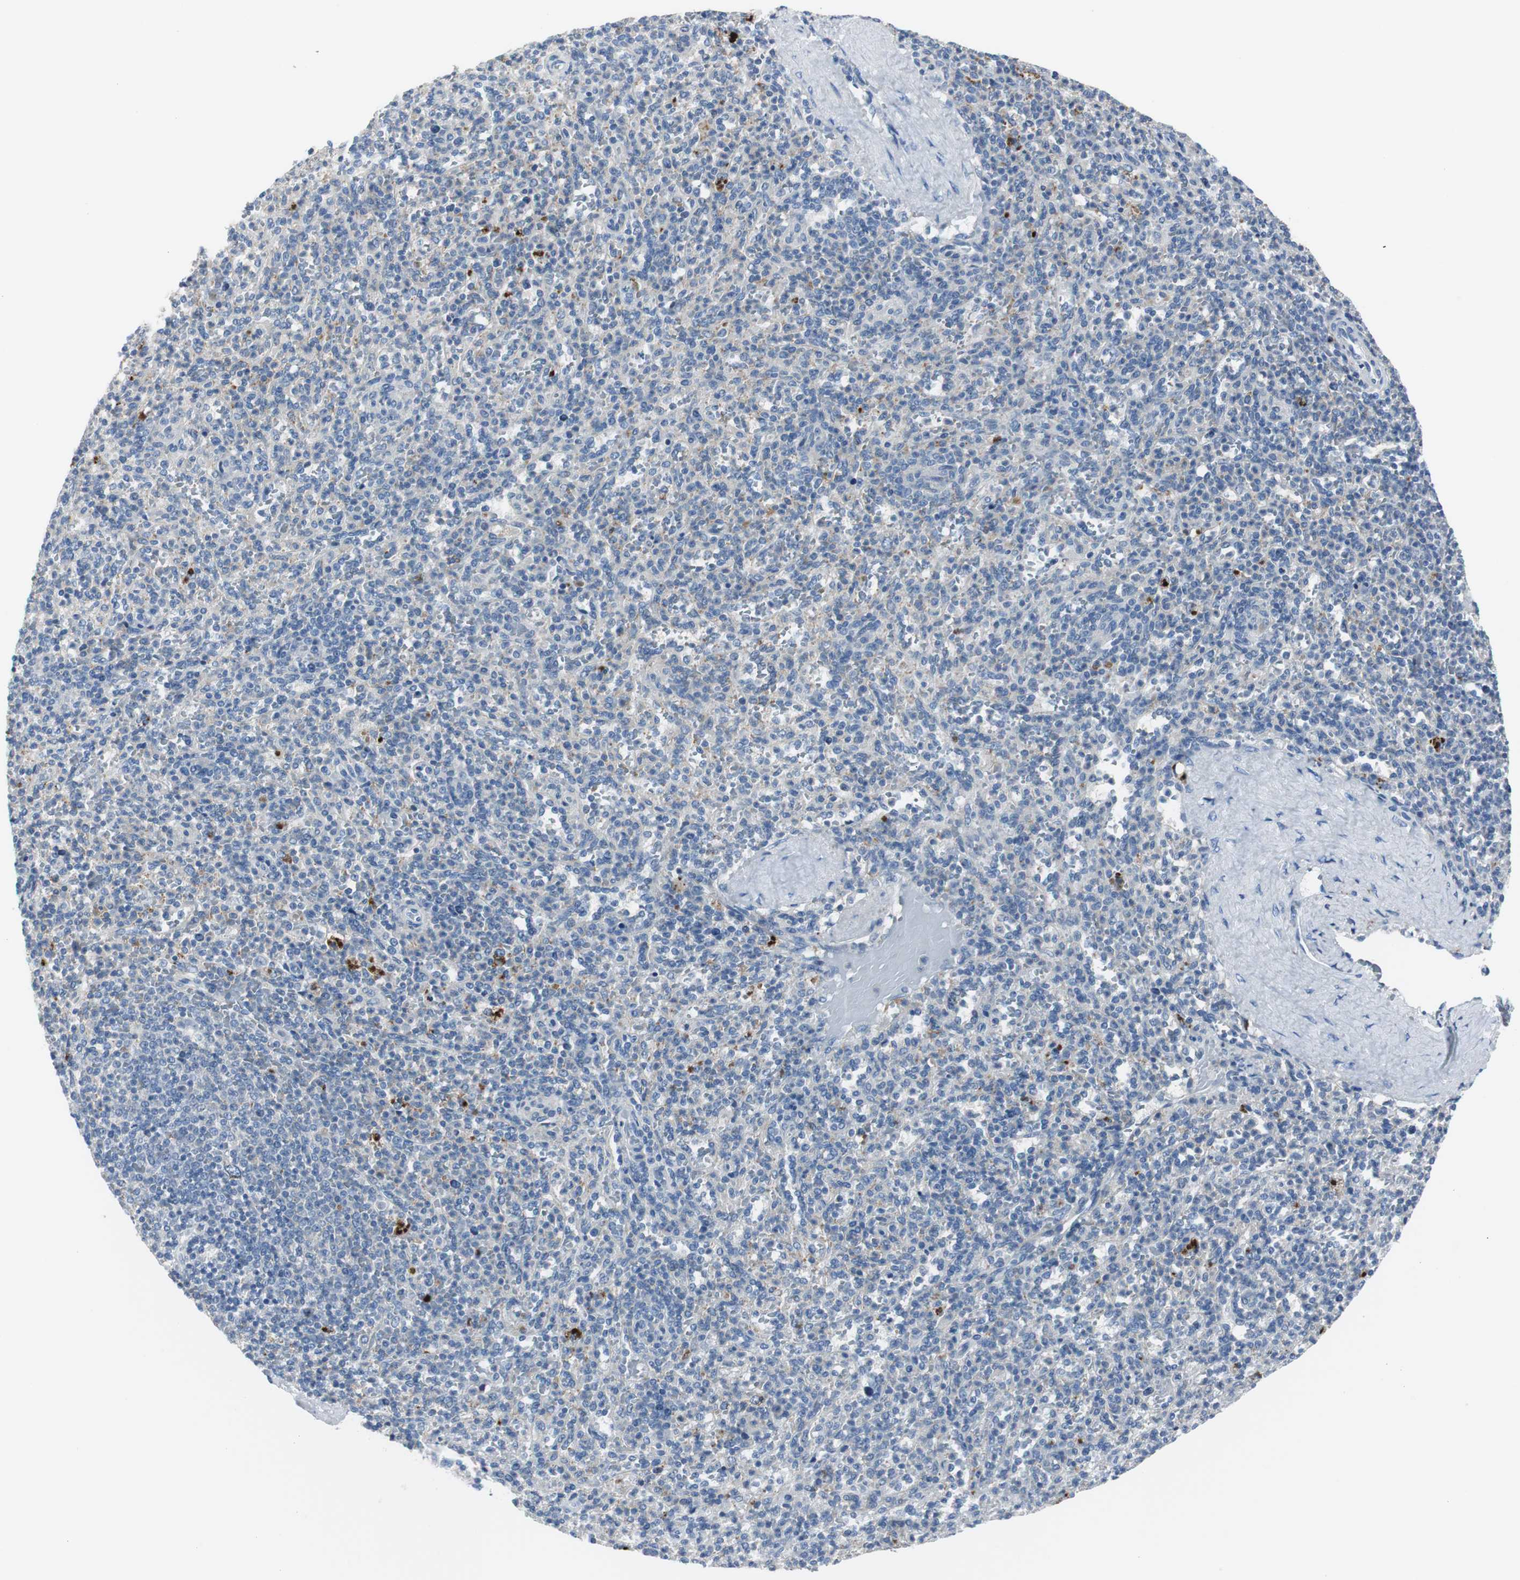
{"staining": {"intensity": "negative", "quantity": "none", "location": "none"}, "tissue": "spleen", "cell_type": "Cells in red pulp", "image_type": "normal", "snomed": [{"axis": "morphology", "description": "Normal tissue, NOS"}, {"axis": "topography", "description": "Spleen"}], "caption": "Human spleen stained for a protein using IHC exhibits no positivity in cells in red pulp.", "gene": "RASA1", "patient": {"sex": "male", "age": 36}}